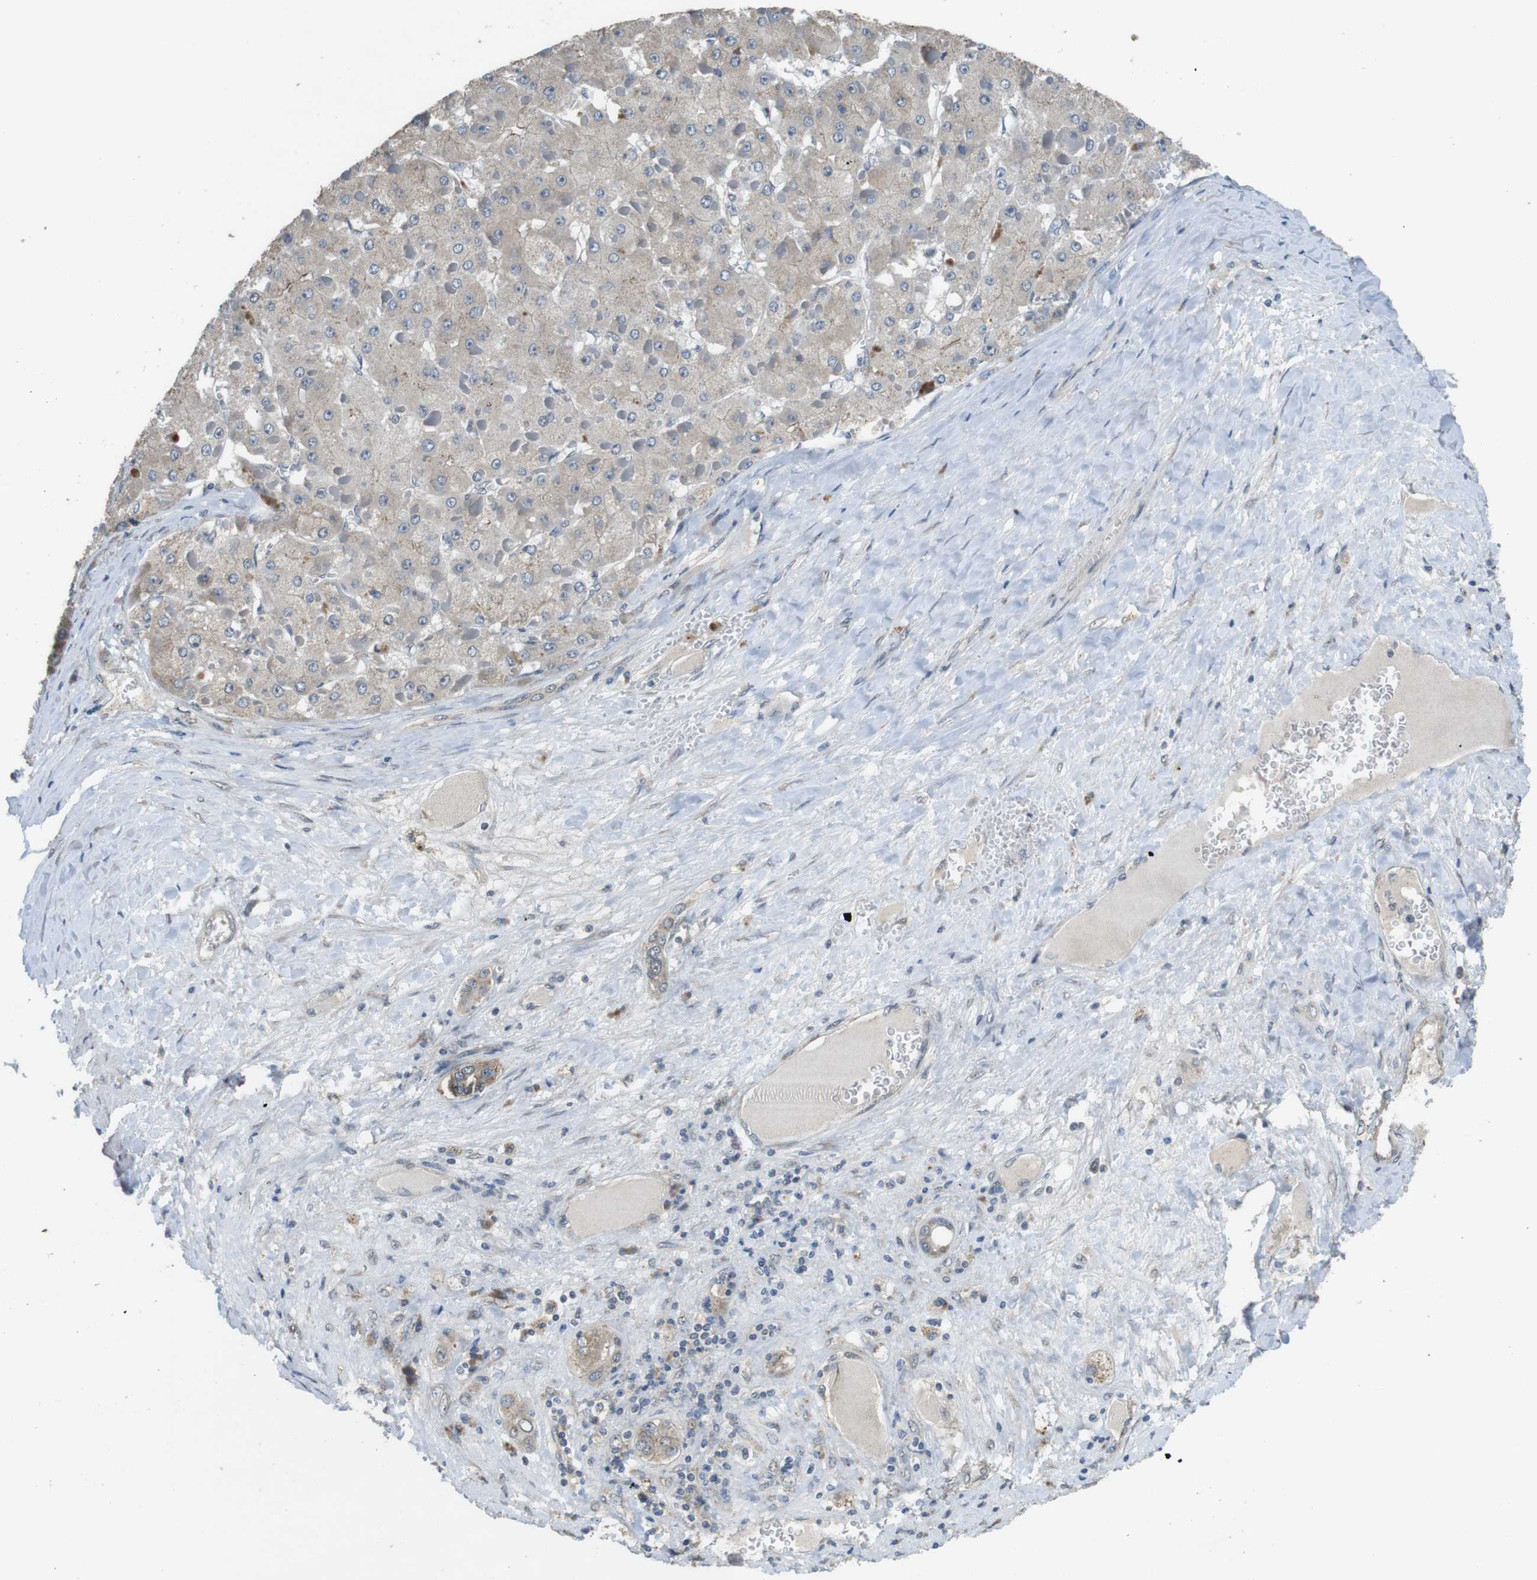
{"staining": {"intensity": "negative", "quantity": "none", "location": "none"}, "tissue": "liver cancer", "cell_type": "Tumor cells", "image_type": "cancer", "snomed": [{"axis": "morphology", "description": "Carcinoma, Hepatocellular, NOS"}, {"axis": "topography", "description": "Liver"}], "caption": "Protein analysis of liver cancer (hepatocellular carcinoma) reveals no significant staining in tumor cells. The staining is performed using DAB (3,3'-diaminobenzidine) brown chromogen with nuclei counter-stained in using hematoxylin.", "gene": "CLDN7", "patient": {"sex": "female", "age": 73}}